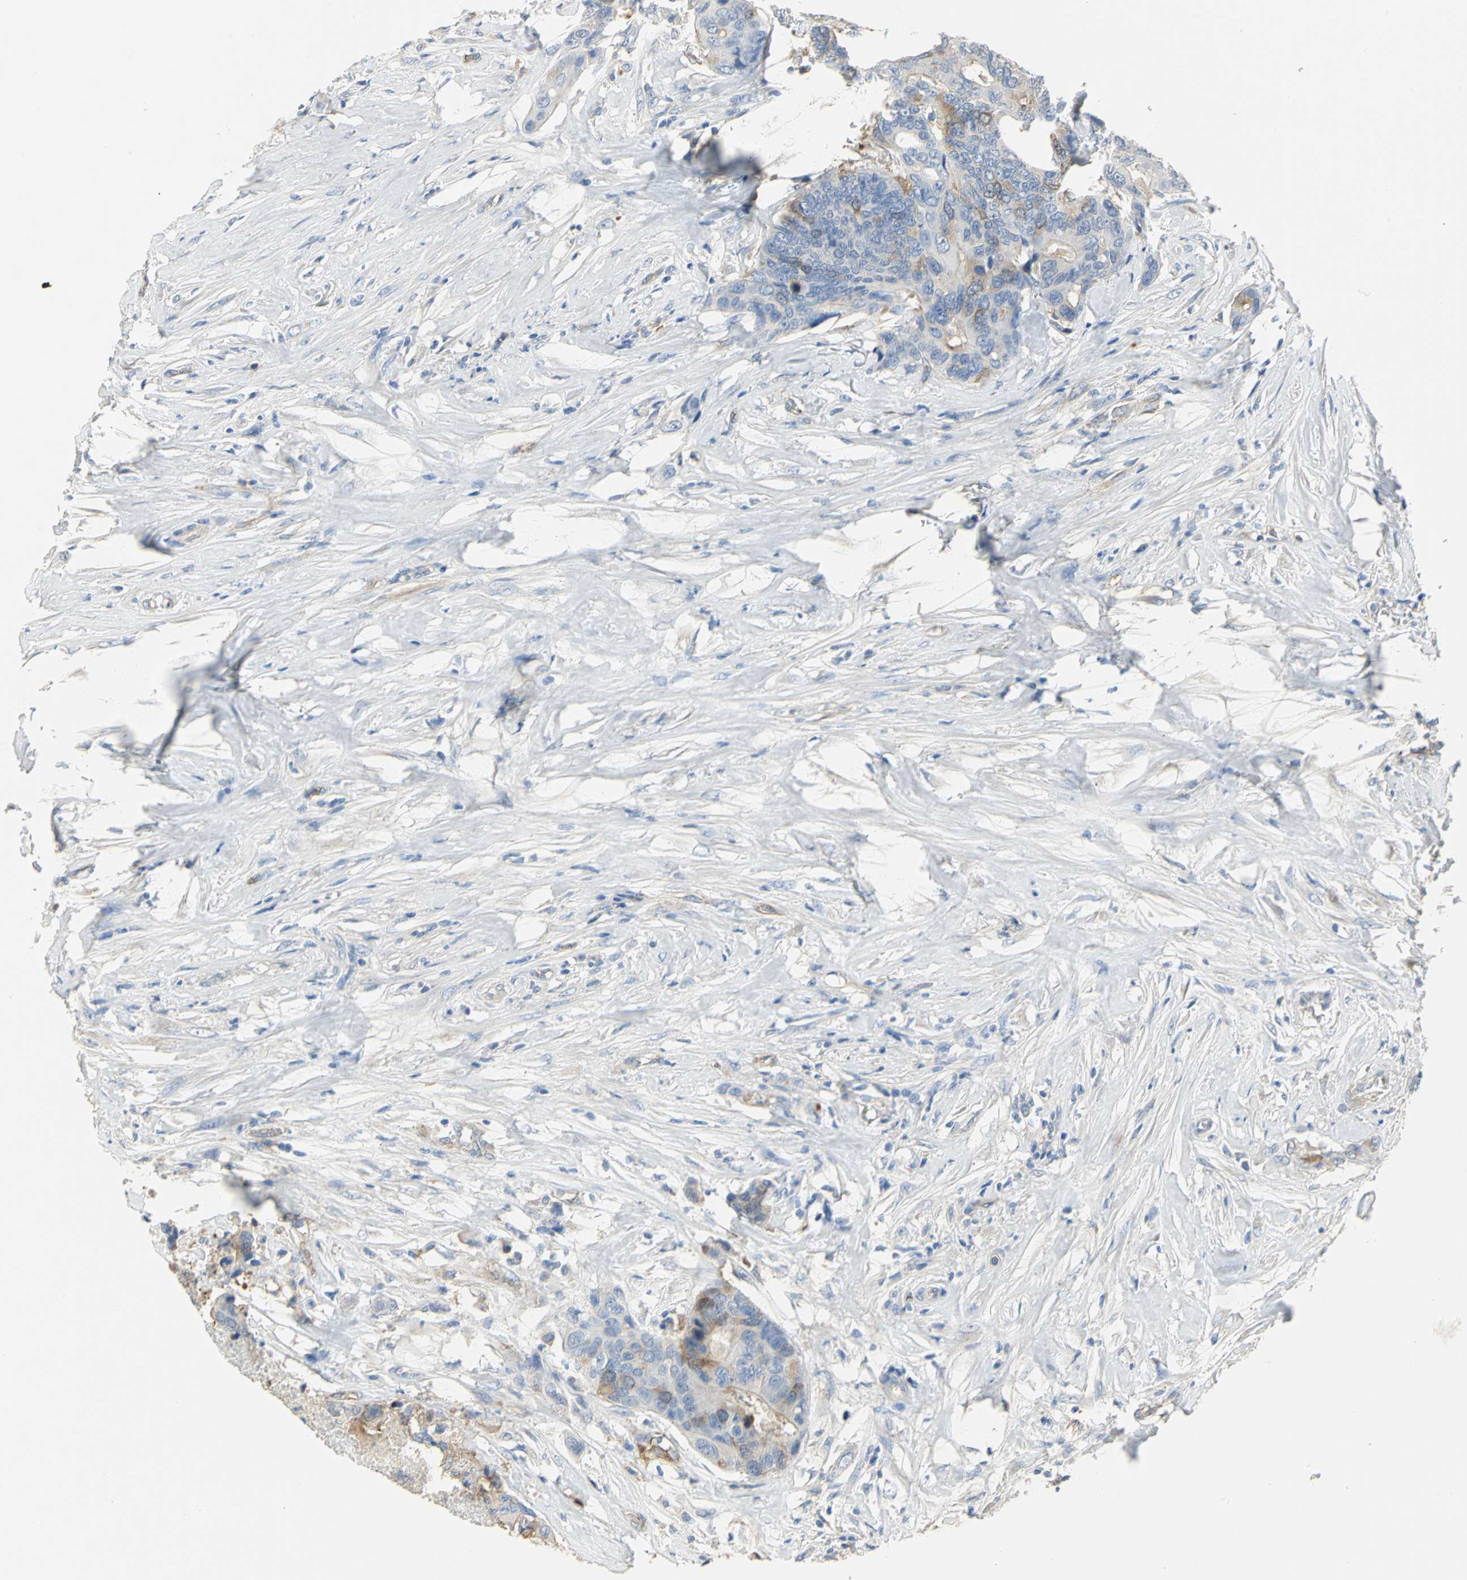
{"staining": {"intensity": "moderate", "quantity": "<25%", "location": "cytoplasmic/membranous"}, "tissue": "colorectal cancer", "cell_type": "Tumor cells", "image_type": "cancer", "snomed": [{"axis": "morphology", "description": "Adenocarcinoma, NOS"}, {"axis": "topography", "description": "Rectum"}], "caption": "This histopathology image exhibits immunohistochemistry staining of adenocarcinoma (colorectal), with low moderate cytoplasmic/membranous expression in about <25% of tumor cells.", "gene": "DLGAP5", "patient": {"sex": "male", "age": 55}}